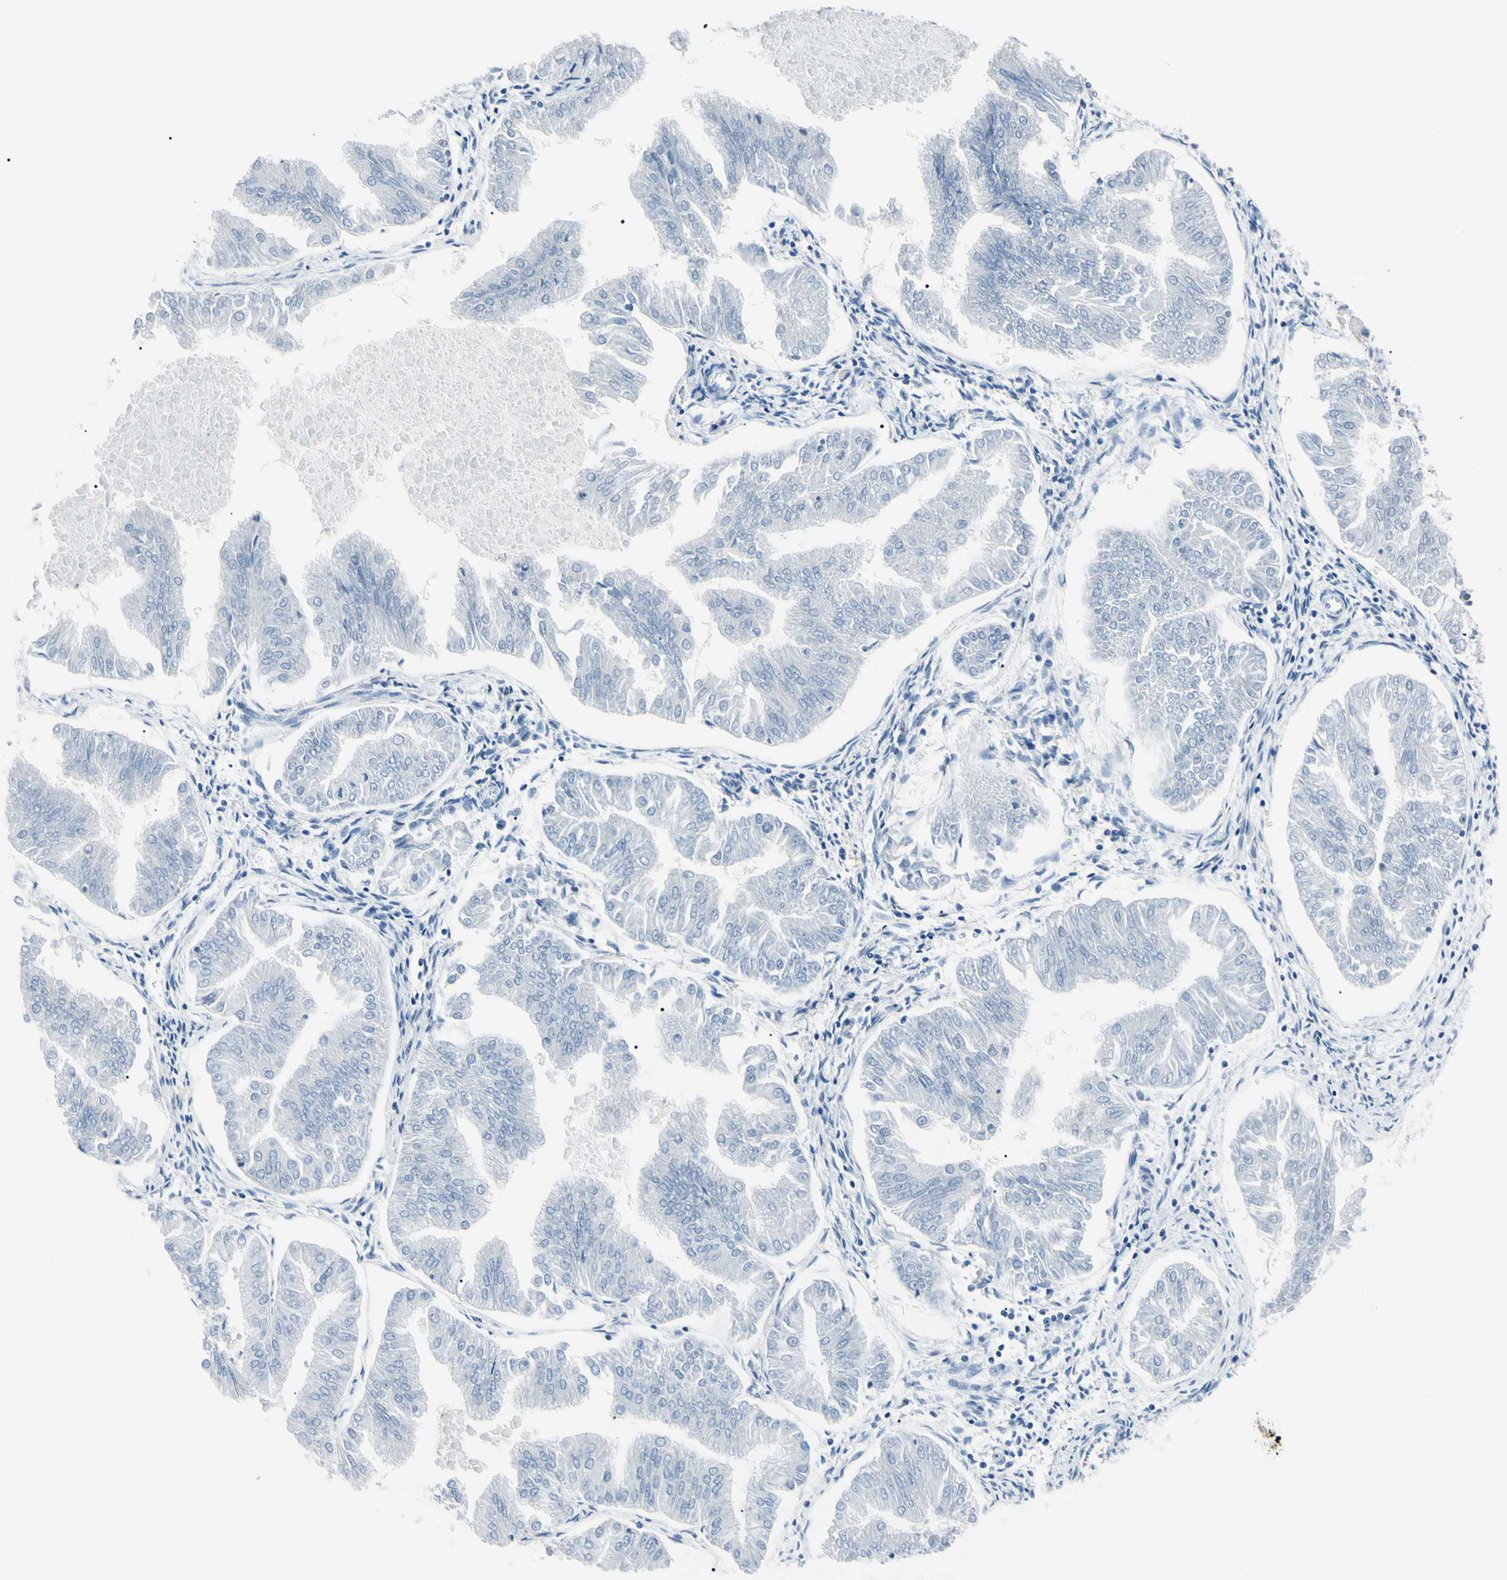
{"staining": {"intensity": "negative", "quantity": "none", "location": "none"}, "tissue": "endometrial cancer", "cell_type": "Tumor cells", "image_type": "cancer", "snomed": [{"axis": "morphology", "description": "Adenocarcinoma, NOS"}, {"axis": "topography", "description": "Endometrium"}], "caption": "A high-resolution image shows IHC staining of endometrial adenocarcinoma, which displays no significant expression in tumor cells.", "gene": "CA2", "patient": {"sex": "female", "age": 53}}